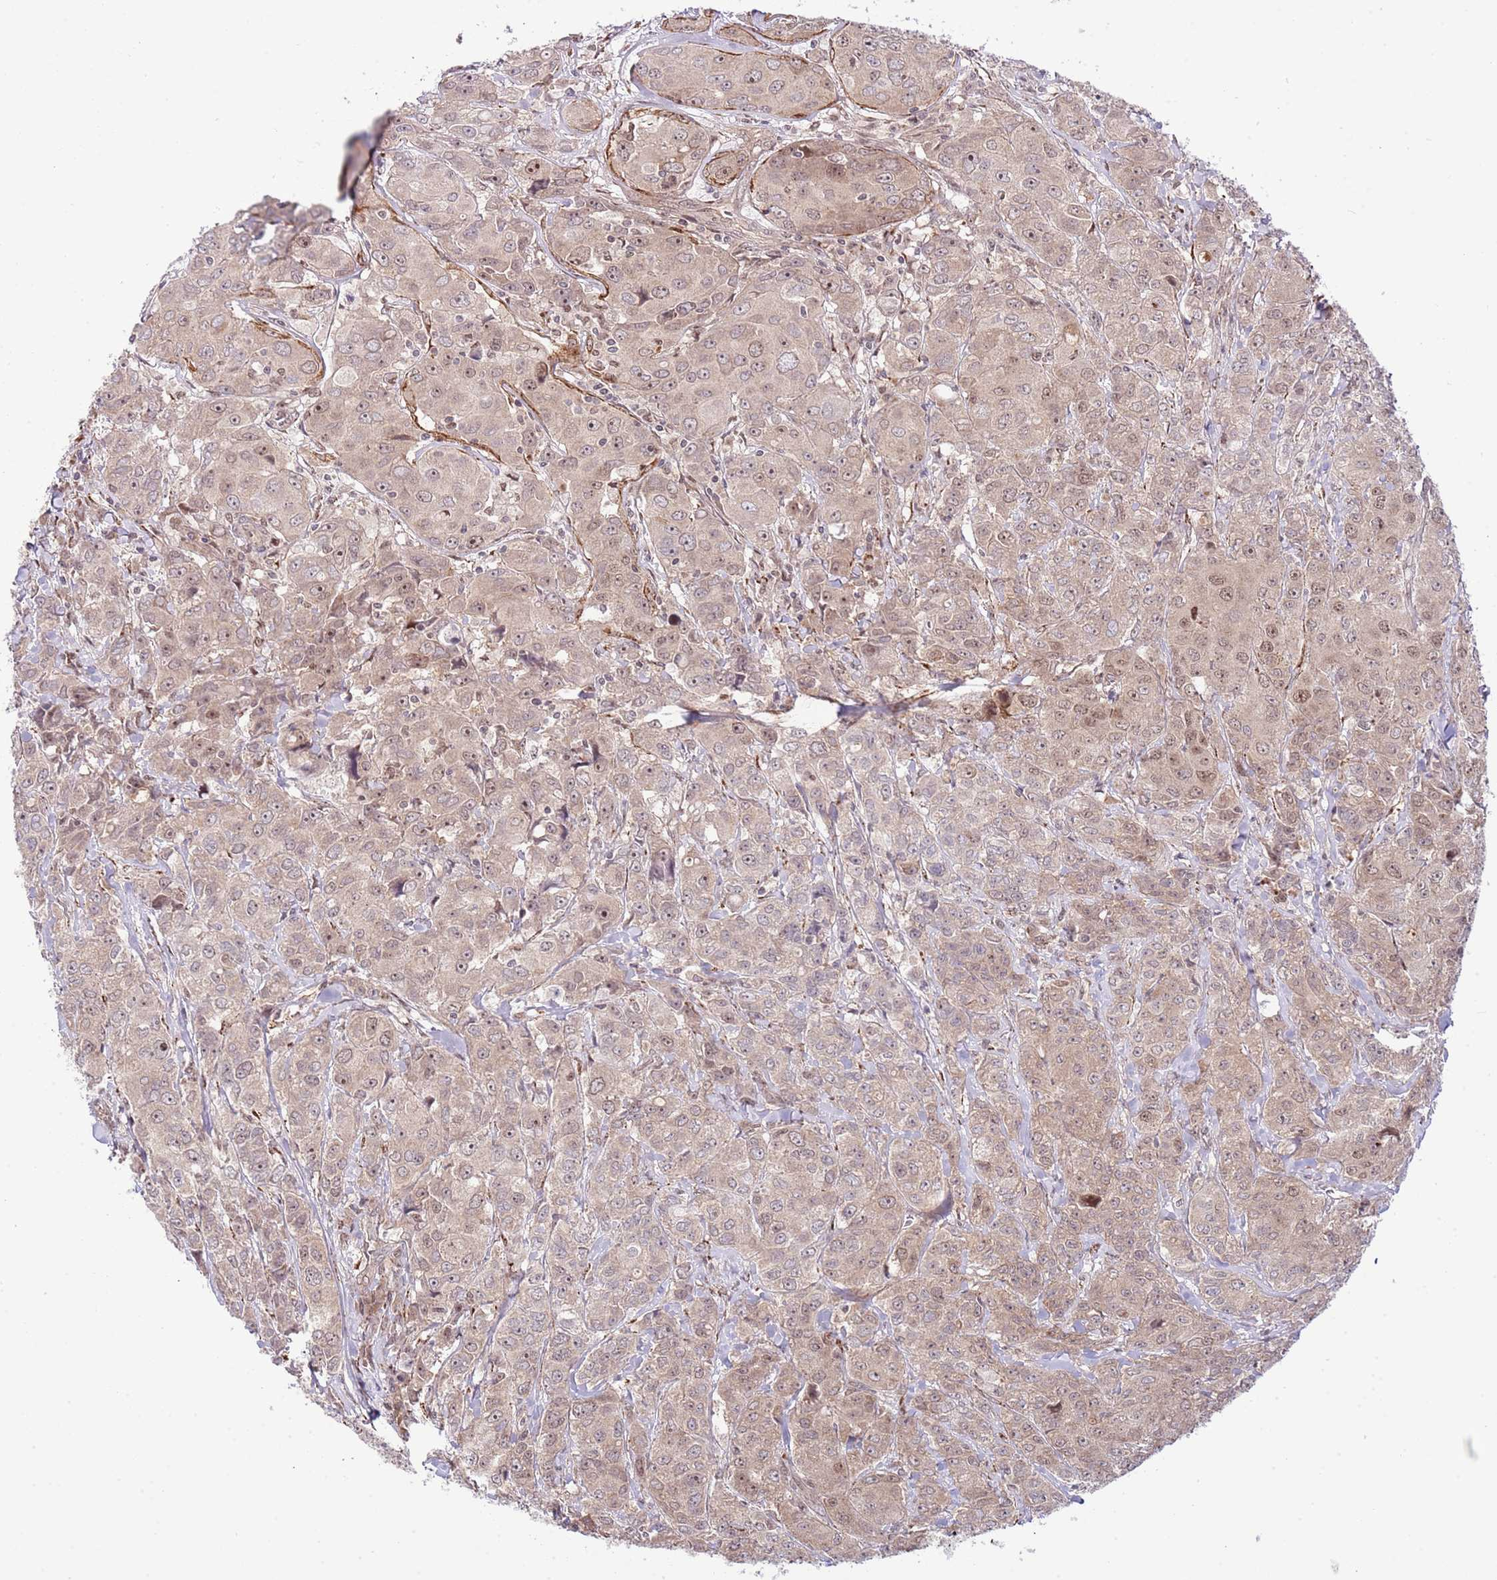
{"staining": {"intensity": "weak", "quantity": "25%-75%", "location": "cytoplasmic/membranous,nuclear"}, "tissue": "breast cancer", "cell_type": "Tumor cells", "image_type": "cancer", "snomed": [{"axis": "morphology", "description": "Duct carcinoma"}, {"axis": "topography", "description": "Breast"}], "caption": "Breast invasive ductal carcinoma stained for a protein (brown) shows weak cytoplasmic/membranous and nuclear positive expression in approximately 25%-75% of tumor cells.", "gene": "CHD1", "patient": {"sex": "female", "age": 43}}